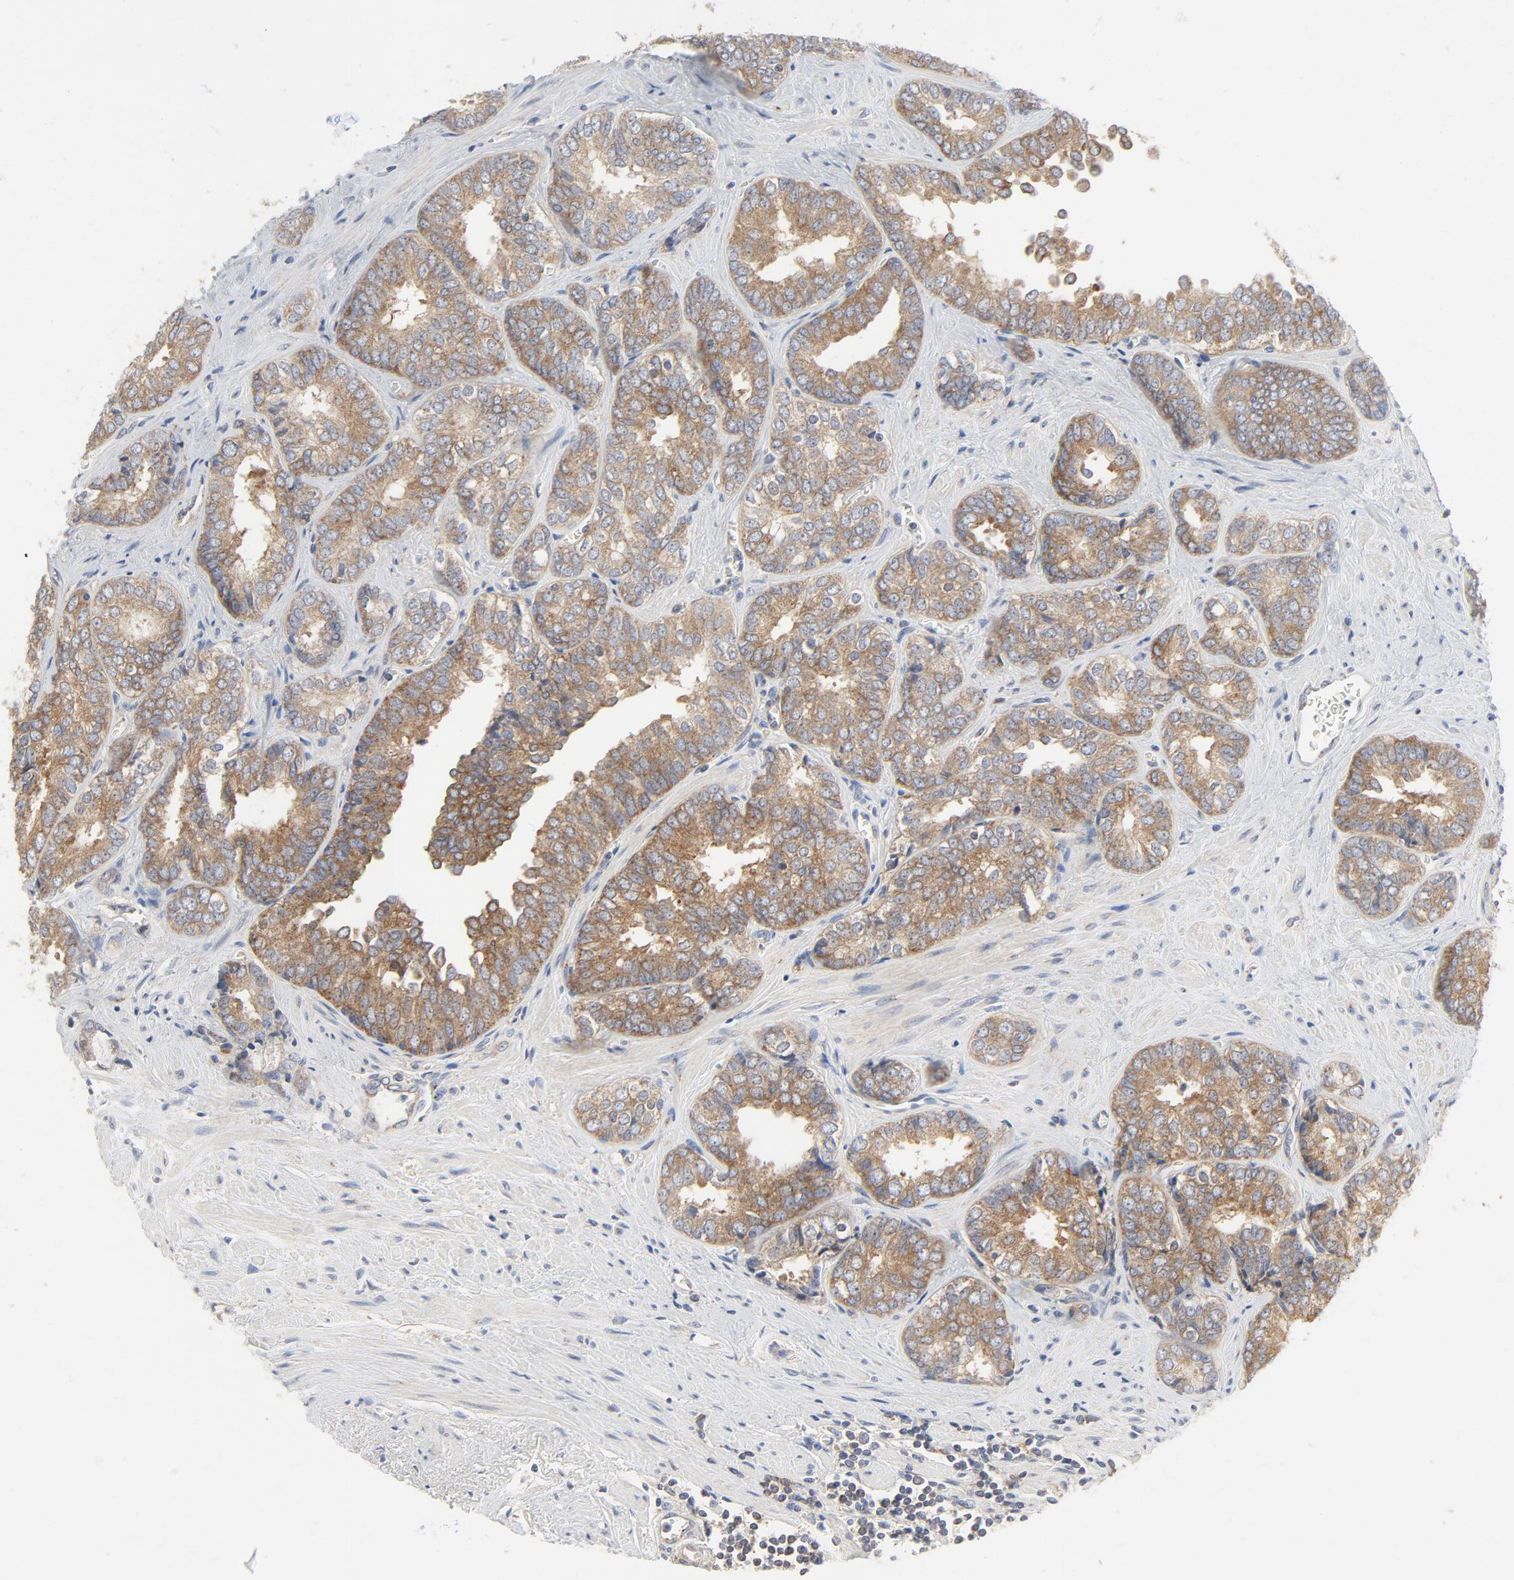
{"staining": {"intensity": "moderate", "quantity": ">75%", "location": "cytoplasmic/membranous"}, "tissue": "prostate cancer", "cell_type": "Tumor cells", "image_type": "cancer", "snomed": [{"axis": "morphology", "description": "Adenocarcinoma, High grade"}, {"axis": "topography", "description": "Prostate"}], "caption": "A brown stain highlights moderate cytoplasmic/membranous expression of a protein in human prostate cancer tumor cells. Nuclei are stained in blue.", "gene": "RABEP1", "patient": {"sex": "male", "age": 67}}